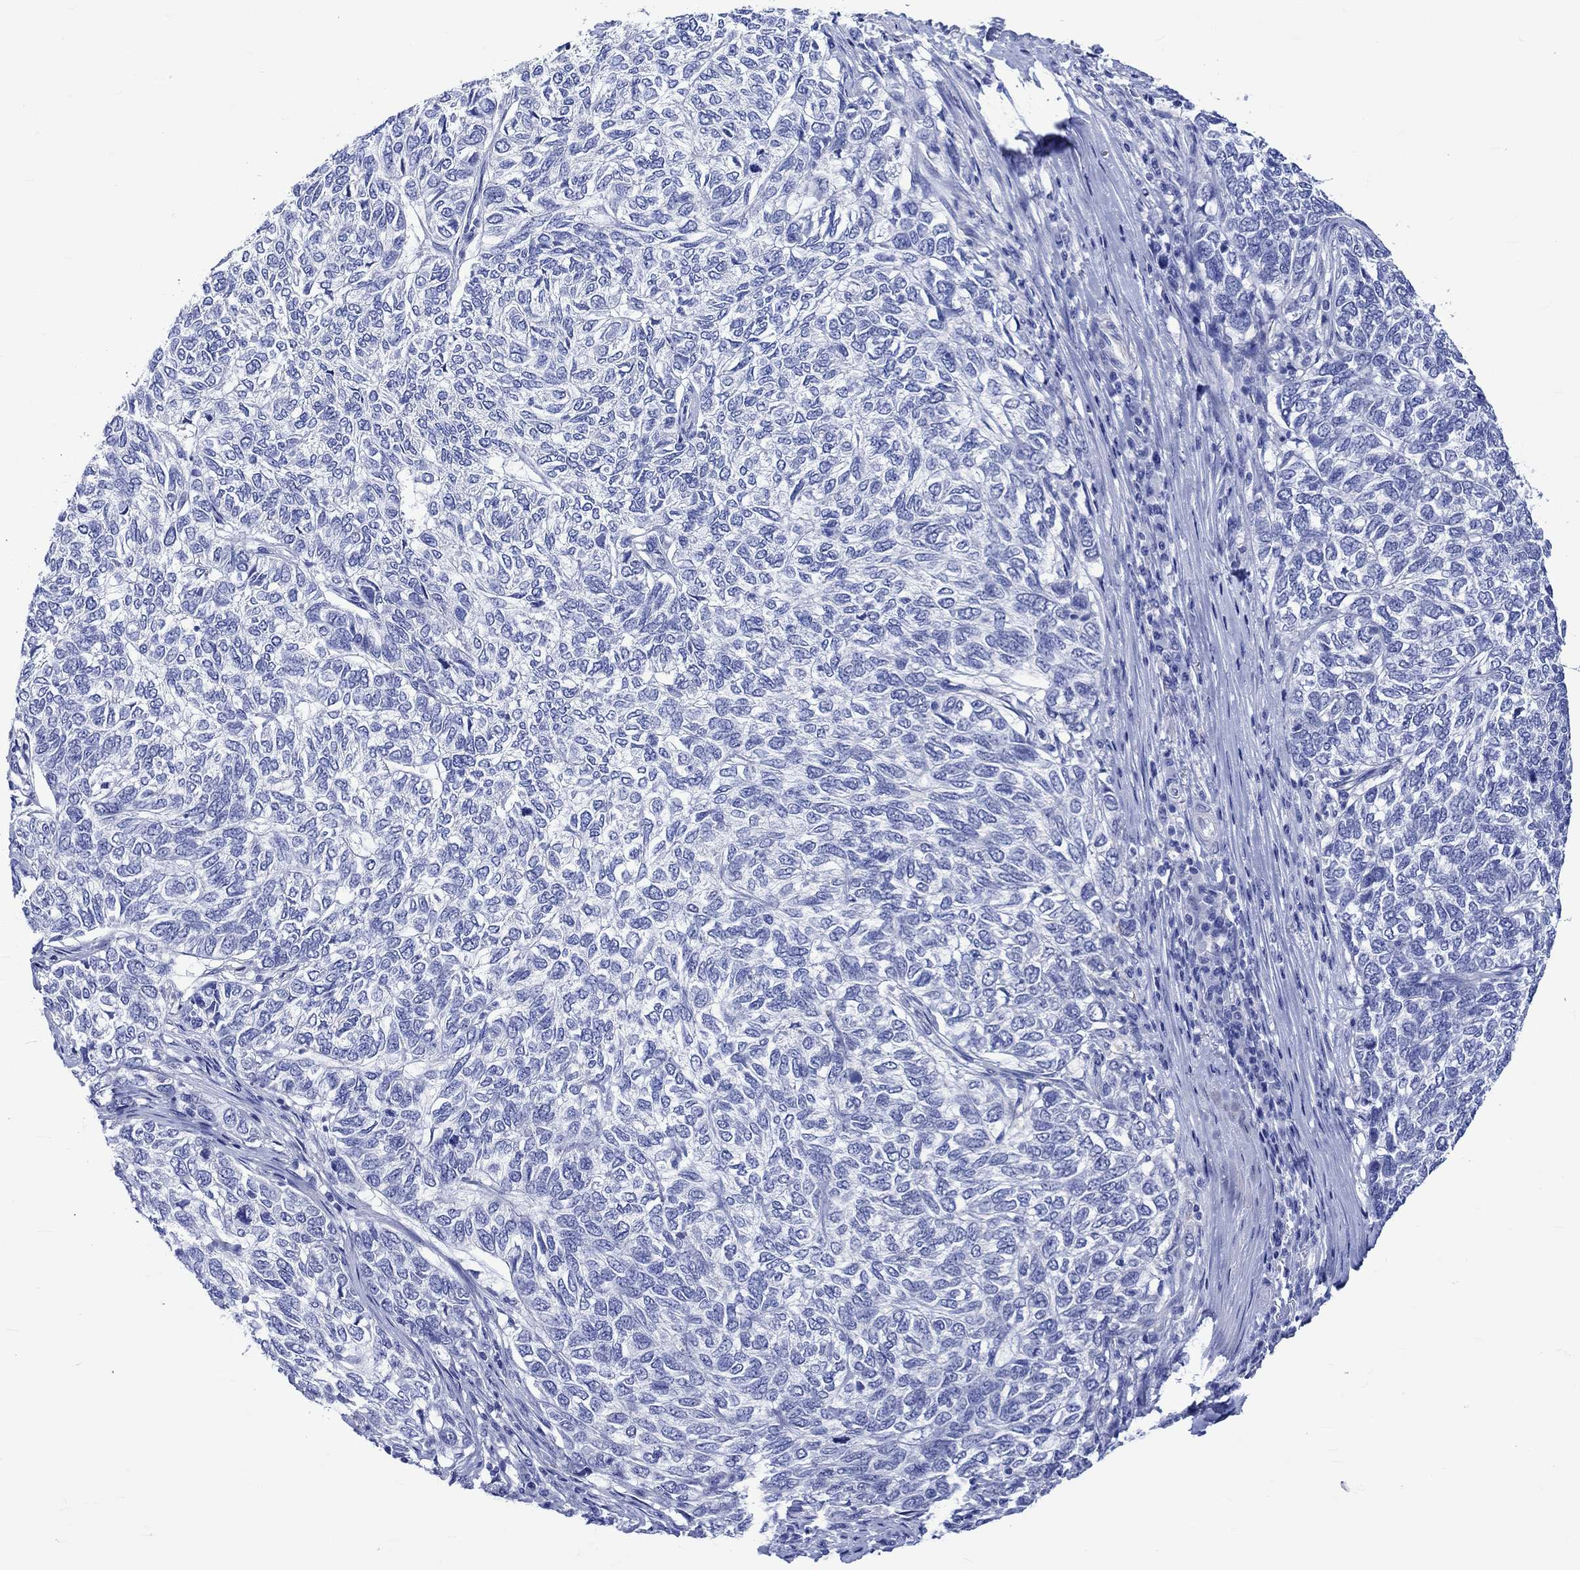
{"staining": {"intensity": "negative", "quantity": "none", "location": "none"}, "tissue": "skin cancer", "cell_type": "Tumor cells", "image_type": "cancer", "snomed": [{"axis": "morphology", "description": "Basal cell carcinoma"}, {"axis": "topography", "description": "Skin"}], "caption": "The image exhibits no staining of tumor cells in basal cell carcinoma (skin). The staining was performed using DAB (3,3'-diaminobenzidine) to visualize the protein expression in brown, while the nuclei were stained in blue with hematoxylin (Magnification: 20x).", "gene": "KLHL33", "patient": {"sex": "female", "age": 65}}